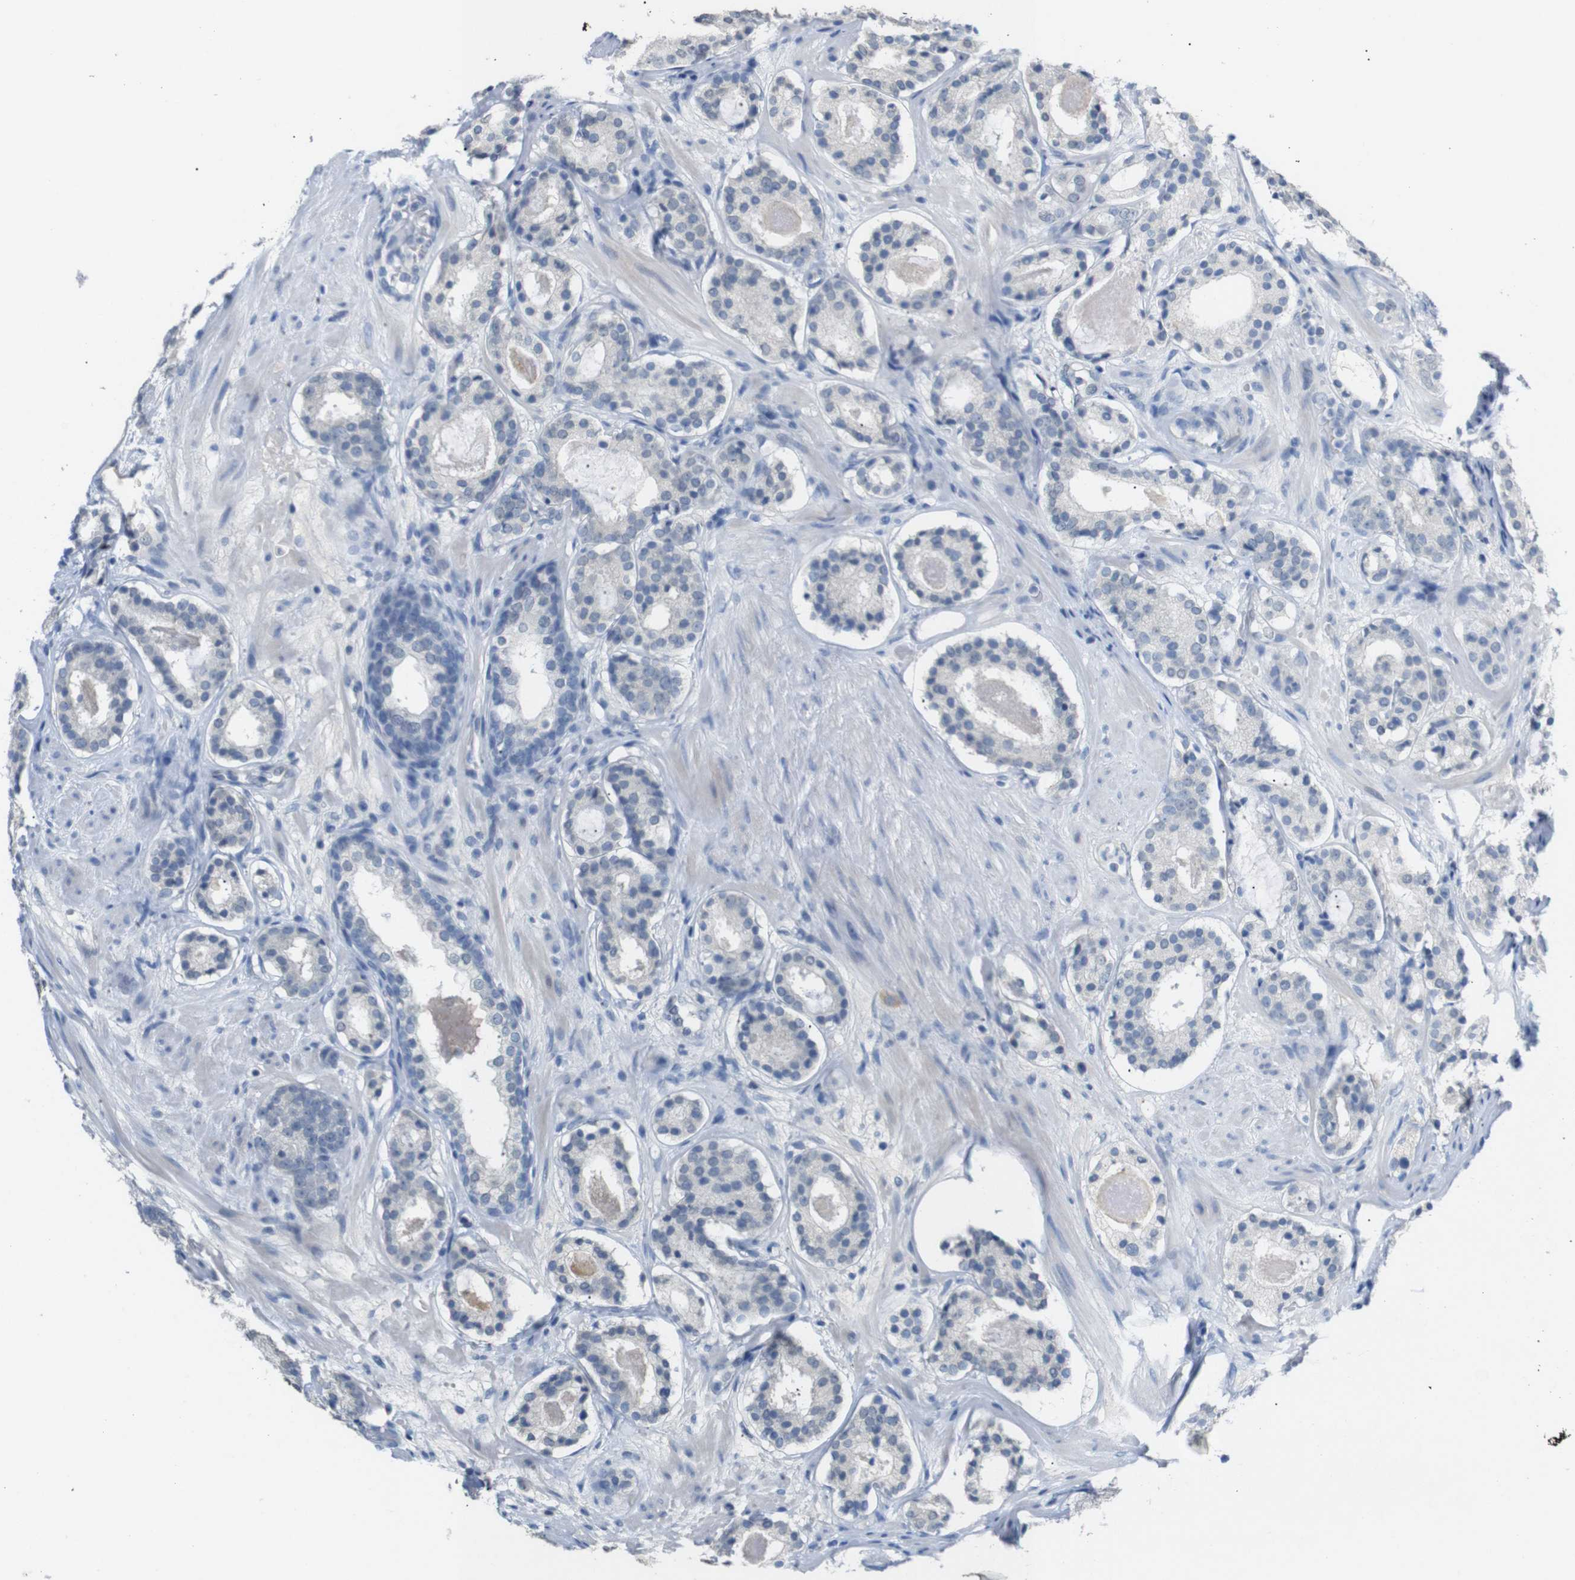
{"staining": {"intensity": "negative", "quantity": "none", "location": "none"}, "tissue": "prostate cancer", "cell_type": "Tumor cells", "image_type": "cancer", "snomed": [{"axis": "morphology", "description": "Adenocarcinoma, Low grade"}, {"axis": "topography", "description": "Prostate"}], "caption": "Prostate adenocarcinoma (low-grade) was stained to show a protein in brown. There is no significant expression in tumor cells. (Immunohistochemistry (ihc), brightfield microscopy, high magnification).", "gene": "CHRM5", "patient": {"sex": "male", "age": 69}}